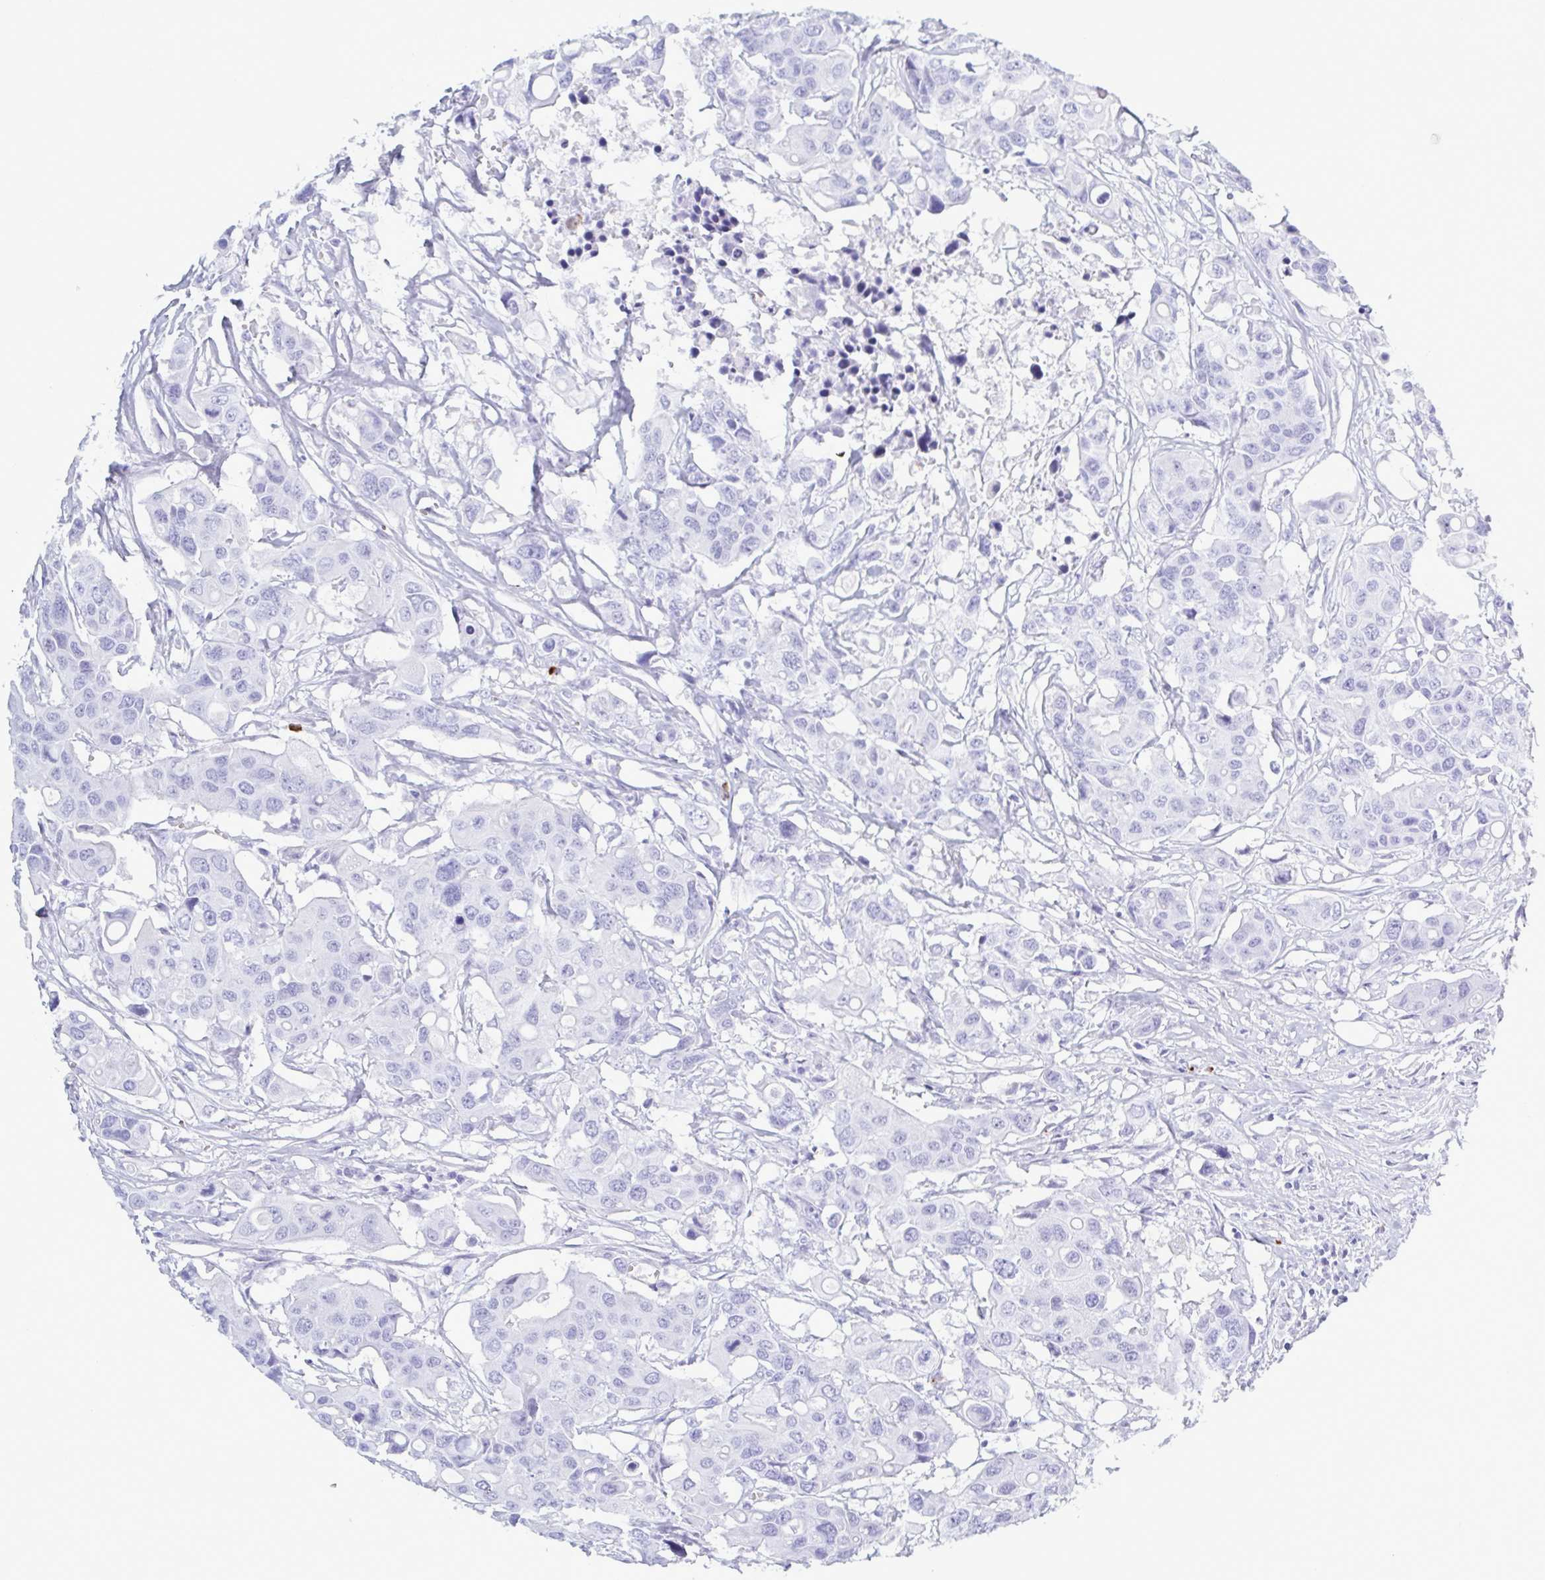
{"staining": {"intensity": "negative", "quantity": "none", "location": "none"}, "tissue": "colorectal cancer", "cell_type": "Tumor cells", "image_type": "cancer", "snomed": [{"axis": "morphology", "description": "Adenocarcinoma, NOS"}, {"axis": "topography", "description": "Colon"}], "caption": "Tumor cells are negative for brown protein staining in colorectal adenocarcinoma.", "gene": "LTF", "patient": {"sex": "male", "age": 77}}